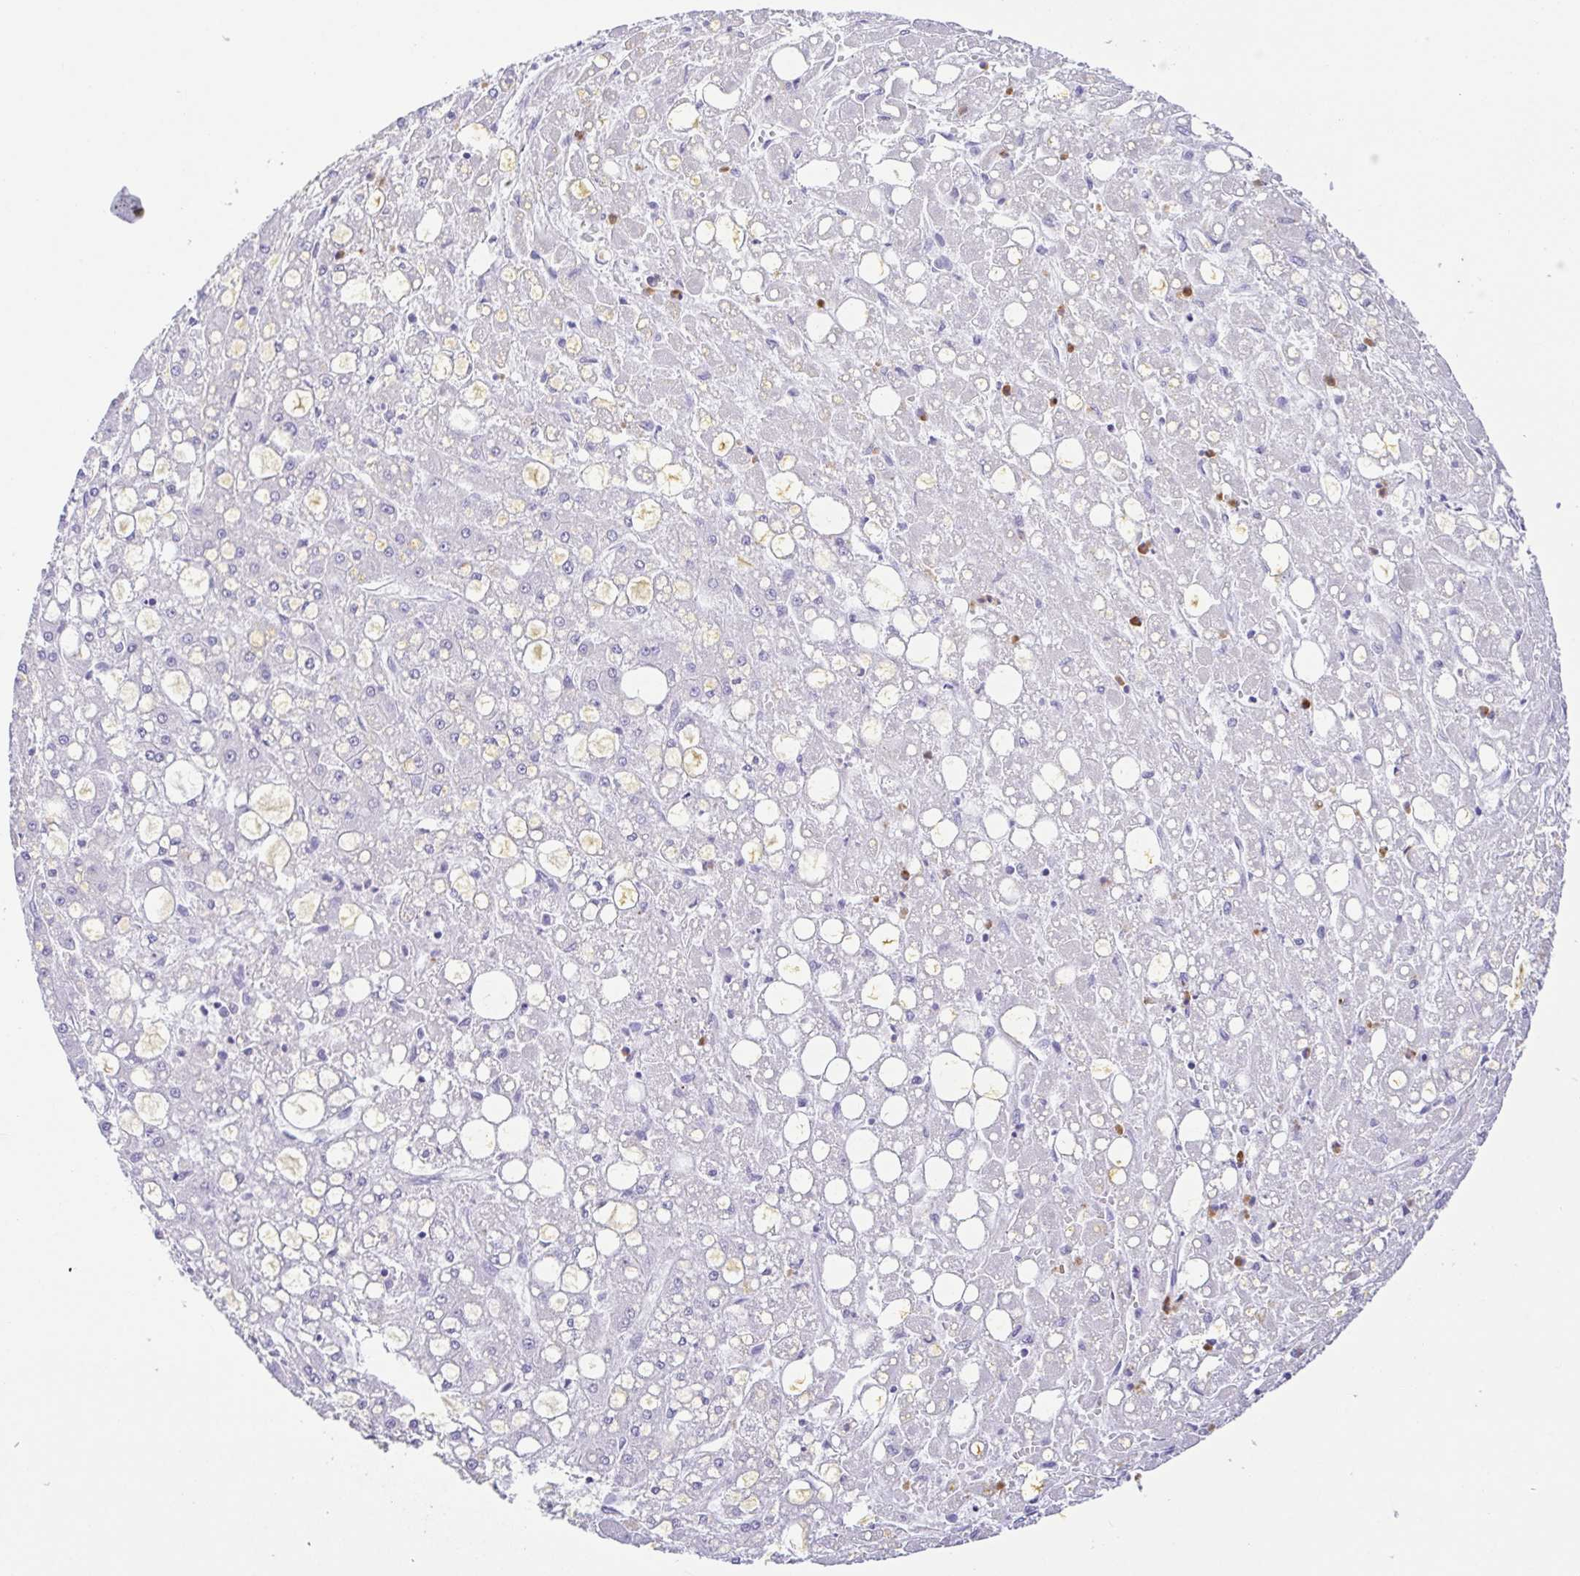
{"staining": {"intensity": "negative", "quantity": "none", "location": "none"}, "tissue": "liver cancer", "cell_type": "Tumor cells", "image_type": "cancer", "snomed": [{"axis": "morphology", "description": "Carcinoma, Hepatocellular, NOS"}, {"axis": "topography", "description": "Liver"}], "caption": "The micrograph reveals no significant staining in tumor cells of liver cancer (hepatocellular carcinoma).", "gene": "PGLYRP1", "patient": {"sex": "male", "age": 67}}